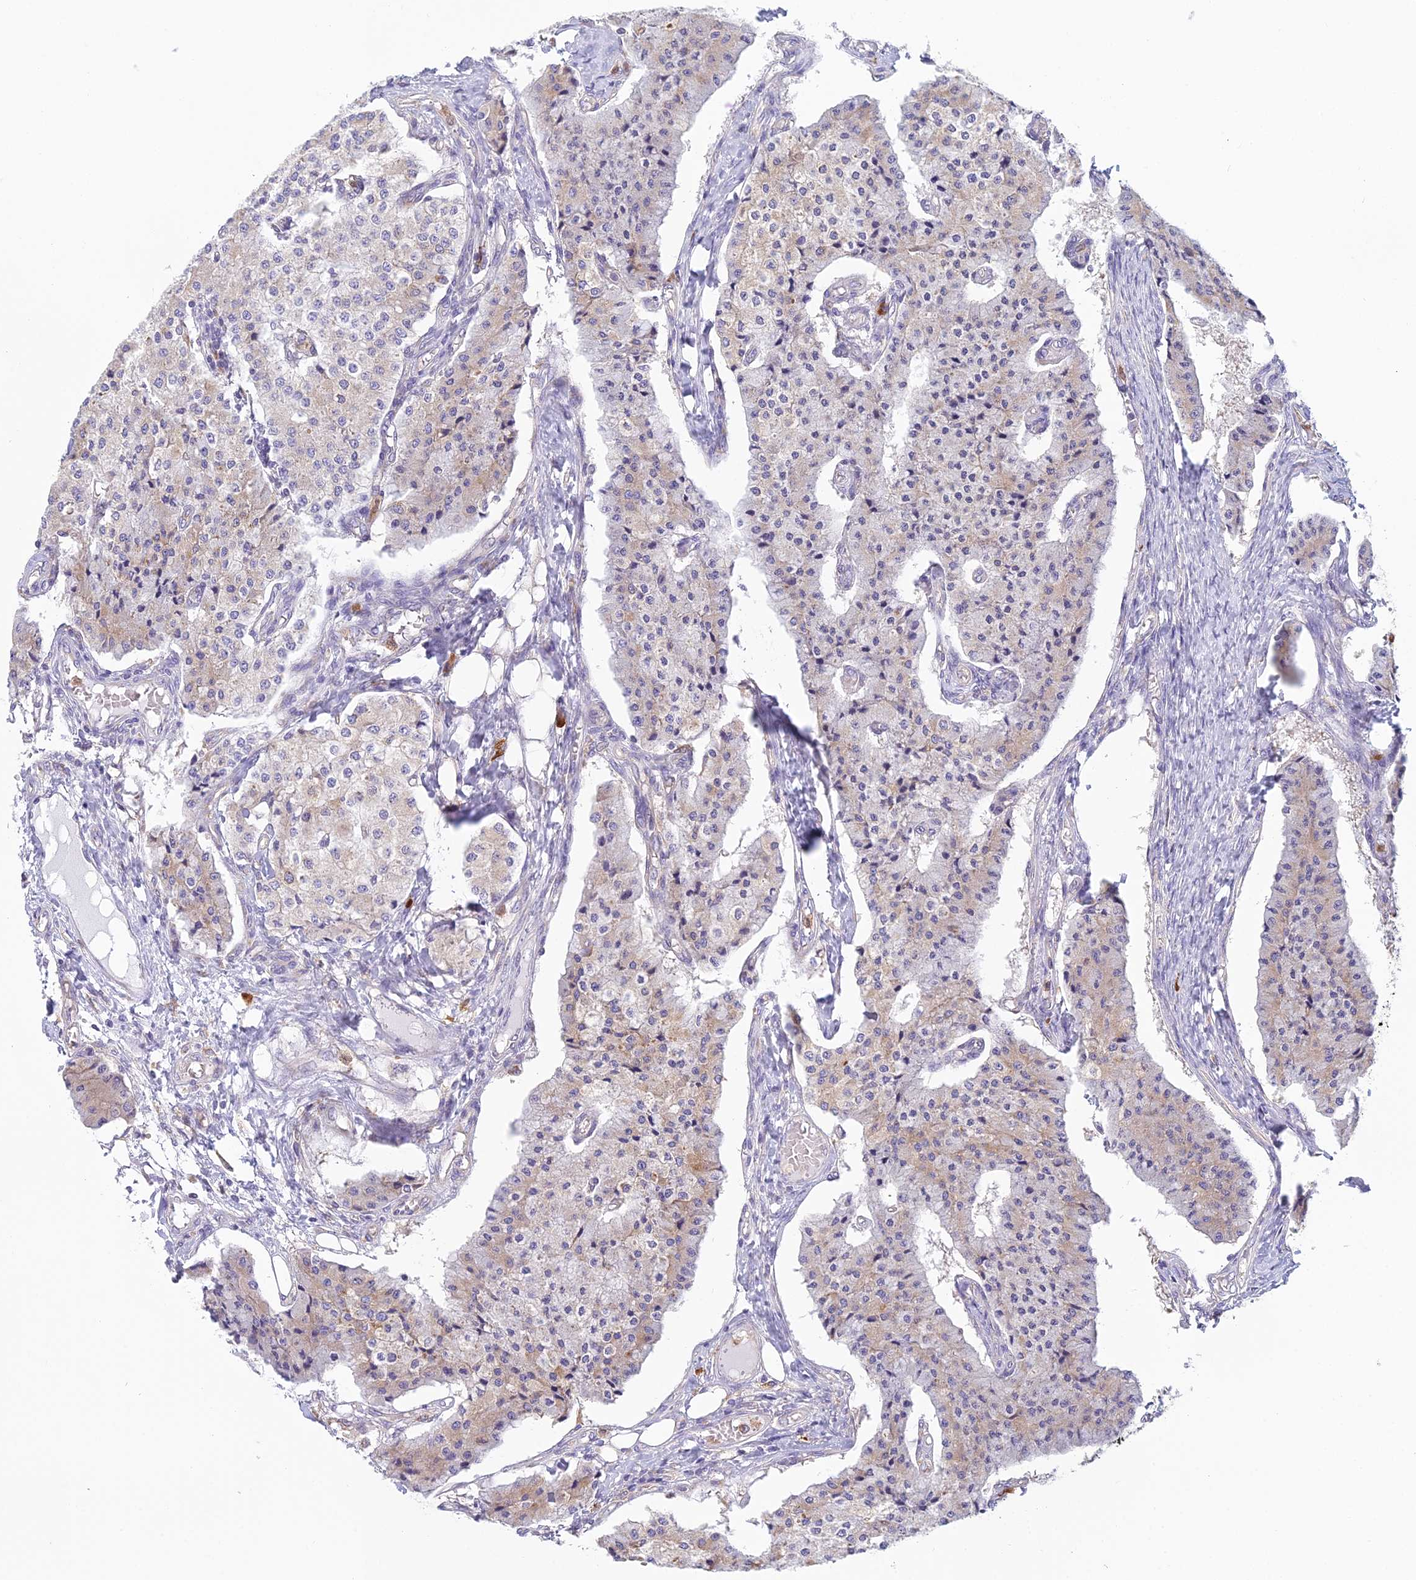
{"staining": {"intensity": "weak", "quantity": "25%-75%", "location": "cytoplasmic/membranous"}, "tissue": "carcinoid", "cell_type": "Tumor cells", "image_type": "cancer", "snomed": [{"axis": "morphology", "description": "Carcinoid, malignant, NOS"}, {"axis": "topography", "description": "Colon"}], "caption": "This is an image of immunohistochemistry staining of carcinoid (malignant), which shows weak expression in the cytoplasmic/membranous of tumor cells.", "gene": "HM13", "patient": {"sex": "female", "age": 52}}